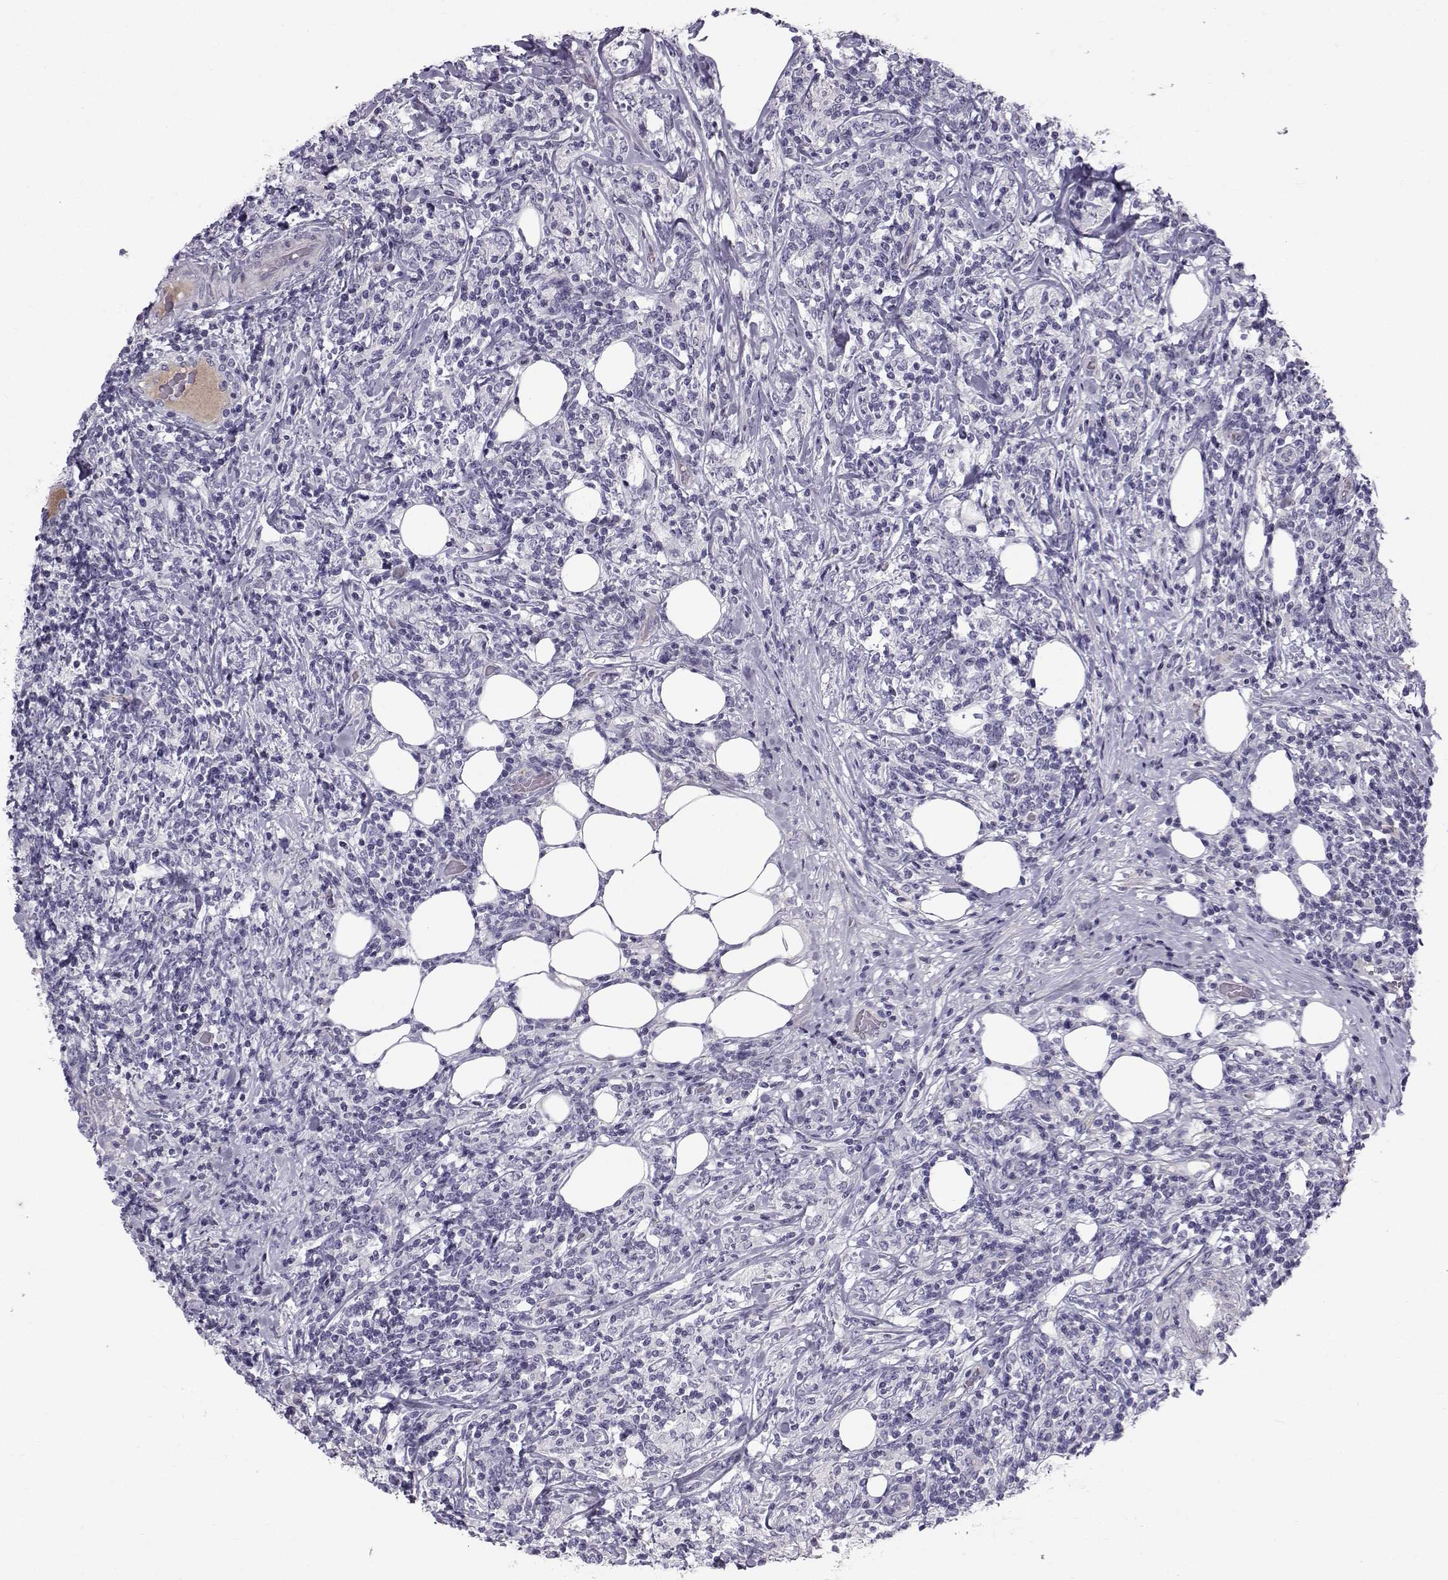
{"staining": {"intensity": "negative", "quantity": "none", "location": "none"}, "tissue": "lymphoma", "cell_type": "Tumor cells", "image_type": "cancer", "snomed": [{"axis": "morphology", "description": "Malignant lymphoma, non-Hodgkin's type, High grade"}, {"axis": "topography", "description": "Lymph node"}], "caption": "A micrograph of human lymphoma is negative for staining in tumor cells.", "gene": "CALCR", "patient": {"sex": "female", "age": 84}}